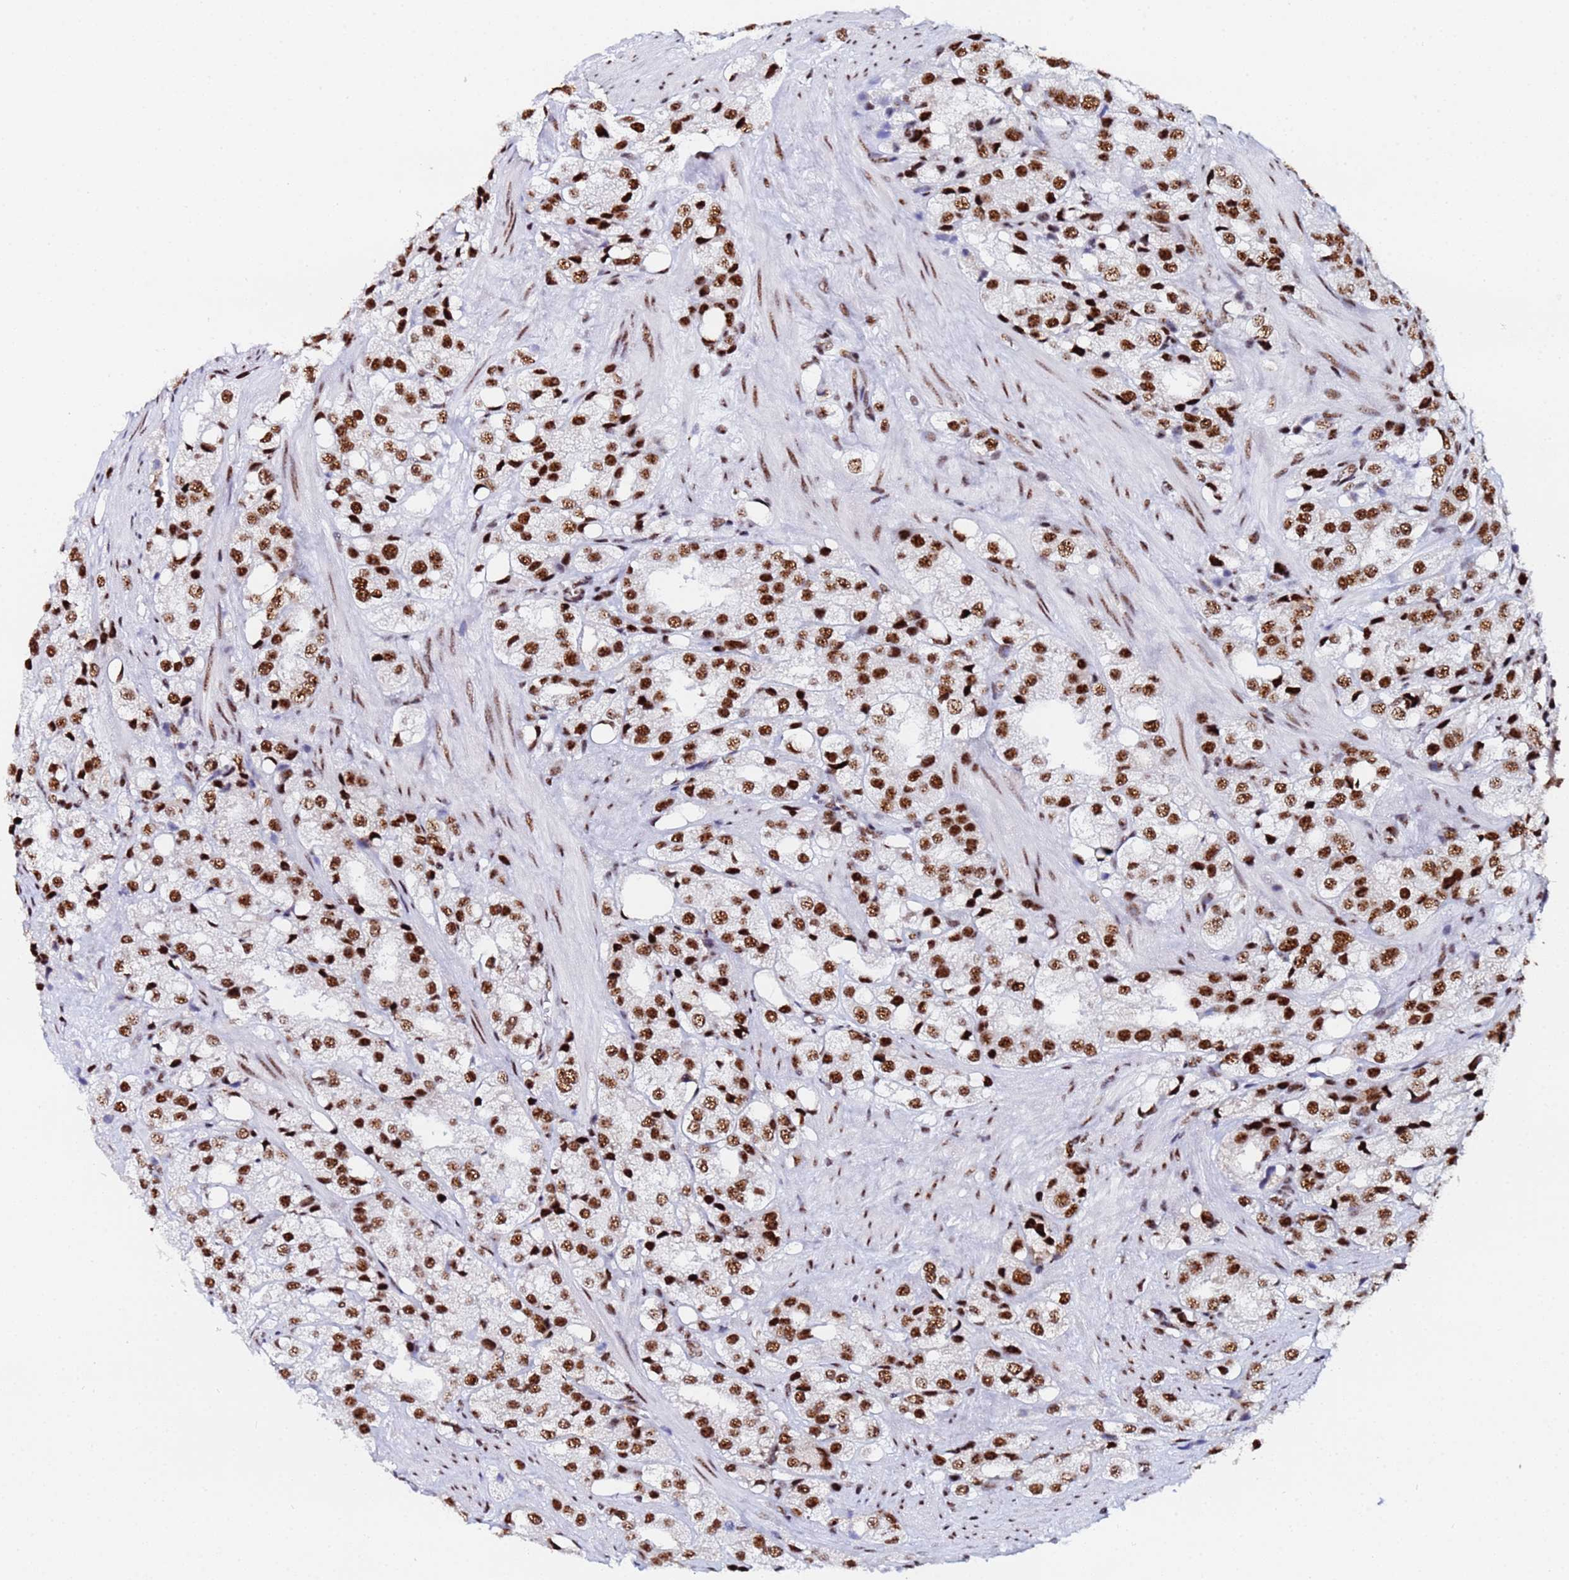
{"staining": {"intensity": "strong", "quantity": ">75%", "location": "nuclear"}, "tissue": "prostate cancer", "cell_type": "Tumor cells", "image_type": "cancer", "snomed": [{"axis": "morphology", "description": "Adenocarcinoma, NOS"}, {"axis": "topography", "description": "Prostate"}], "caption": "Protein expression analysis of human prostate adenocarcinoma reveals strong nuclear staining in about >75% of tumor cells.", "gene": "SNRPA1", "patient": {"sex": "male", "age": 79}}